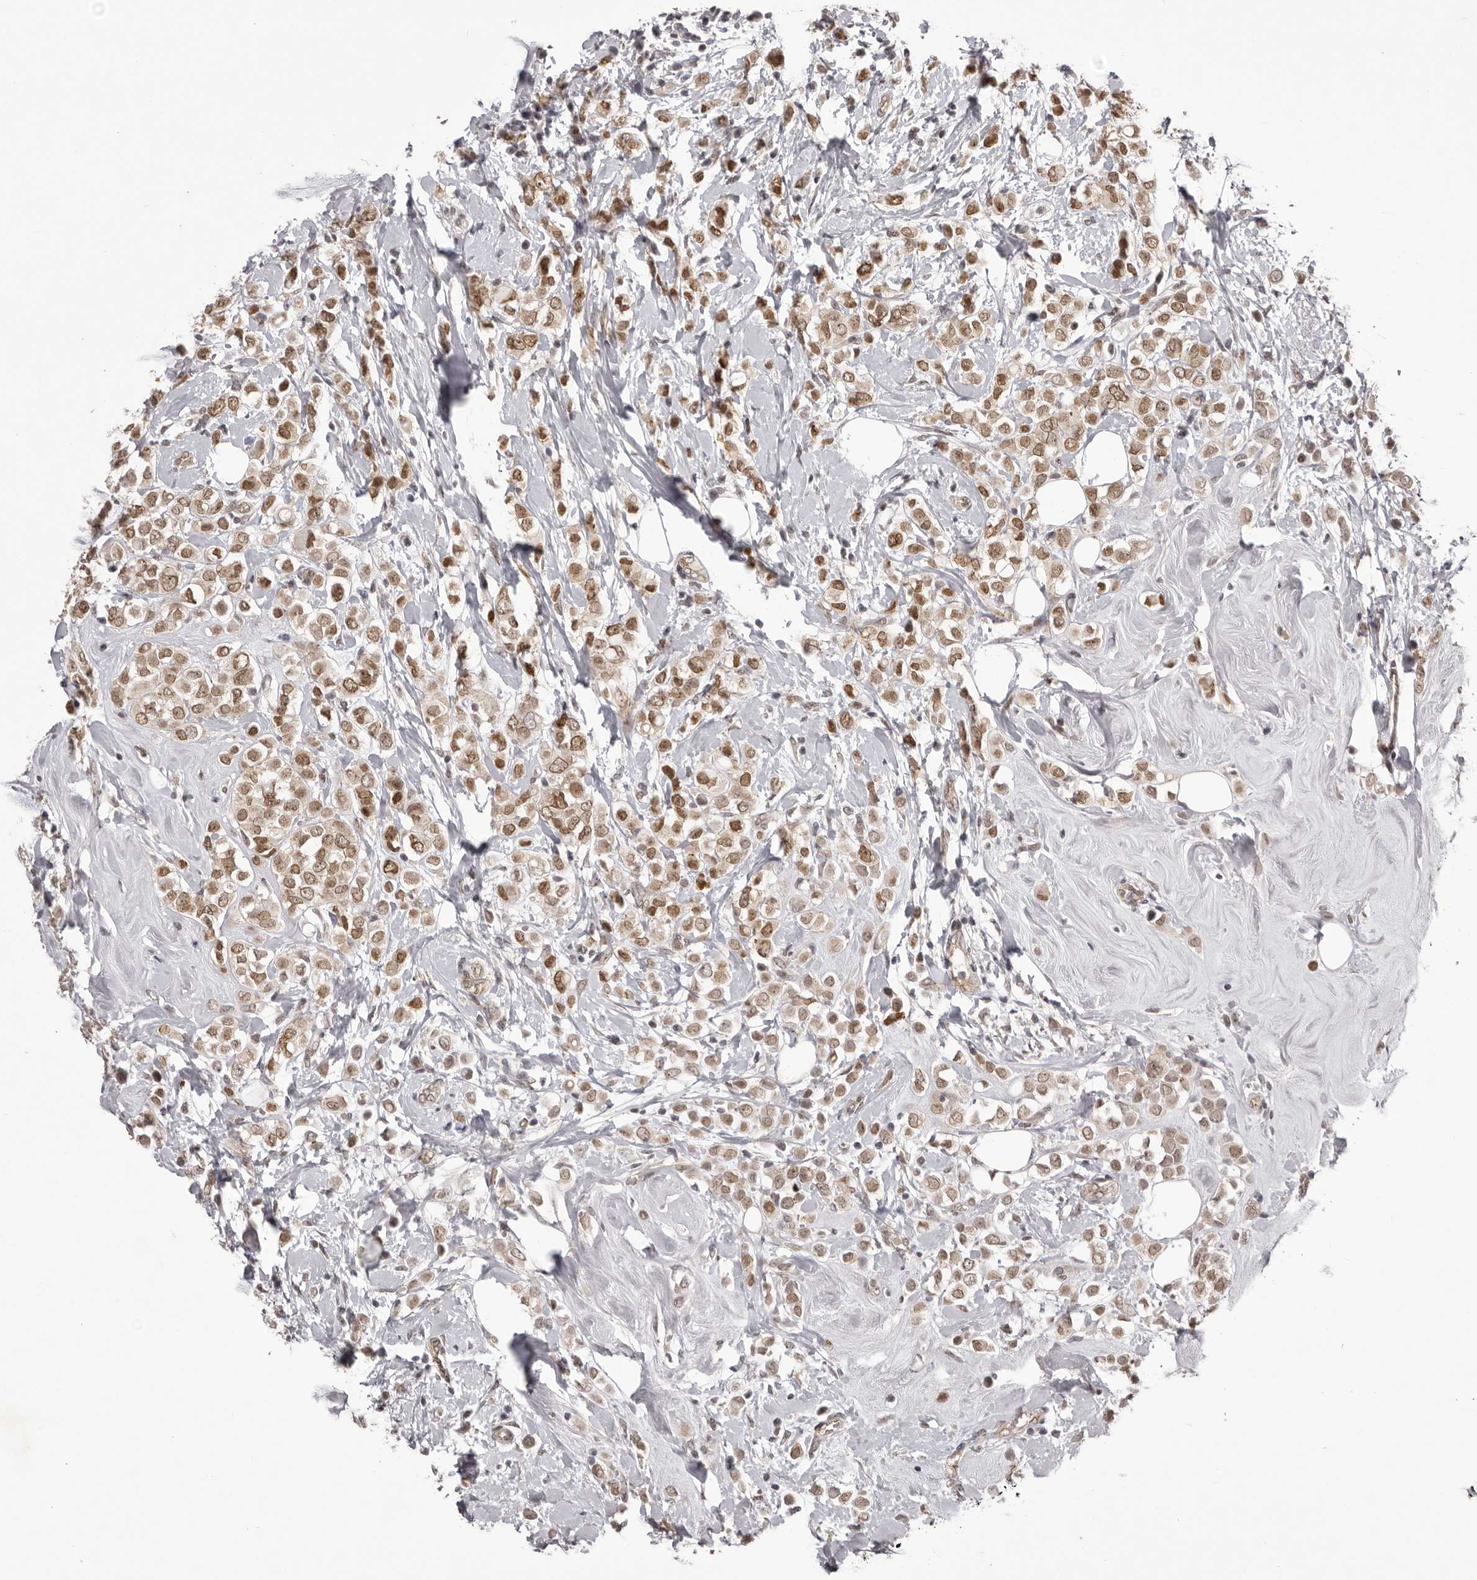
{"staining": {"intensity": "moderate", "quantity": ">75%", "location": "nuclear"}, "tissue": "breast cancer", "cell_type": "Tumor cells", "image_type": "cancer", "snomed": [{"axis": "morphology", "description": "Lobular carcinoma"}, {"axis": "topography", "description": "Breast"}], "caption": "An image of breast cancer stained for a protein displays moderate nuclear brown staining in tumor cells.", "gene": "RNF2", "patient": {"sex": "female", "age": 47}}